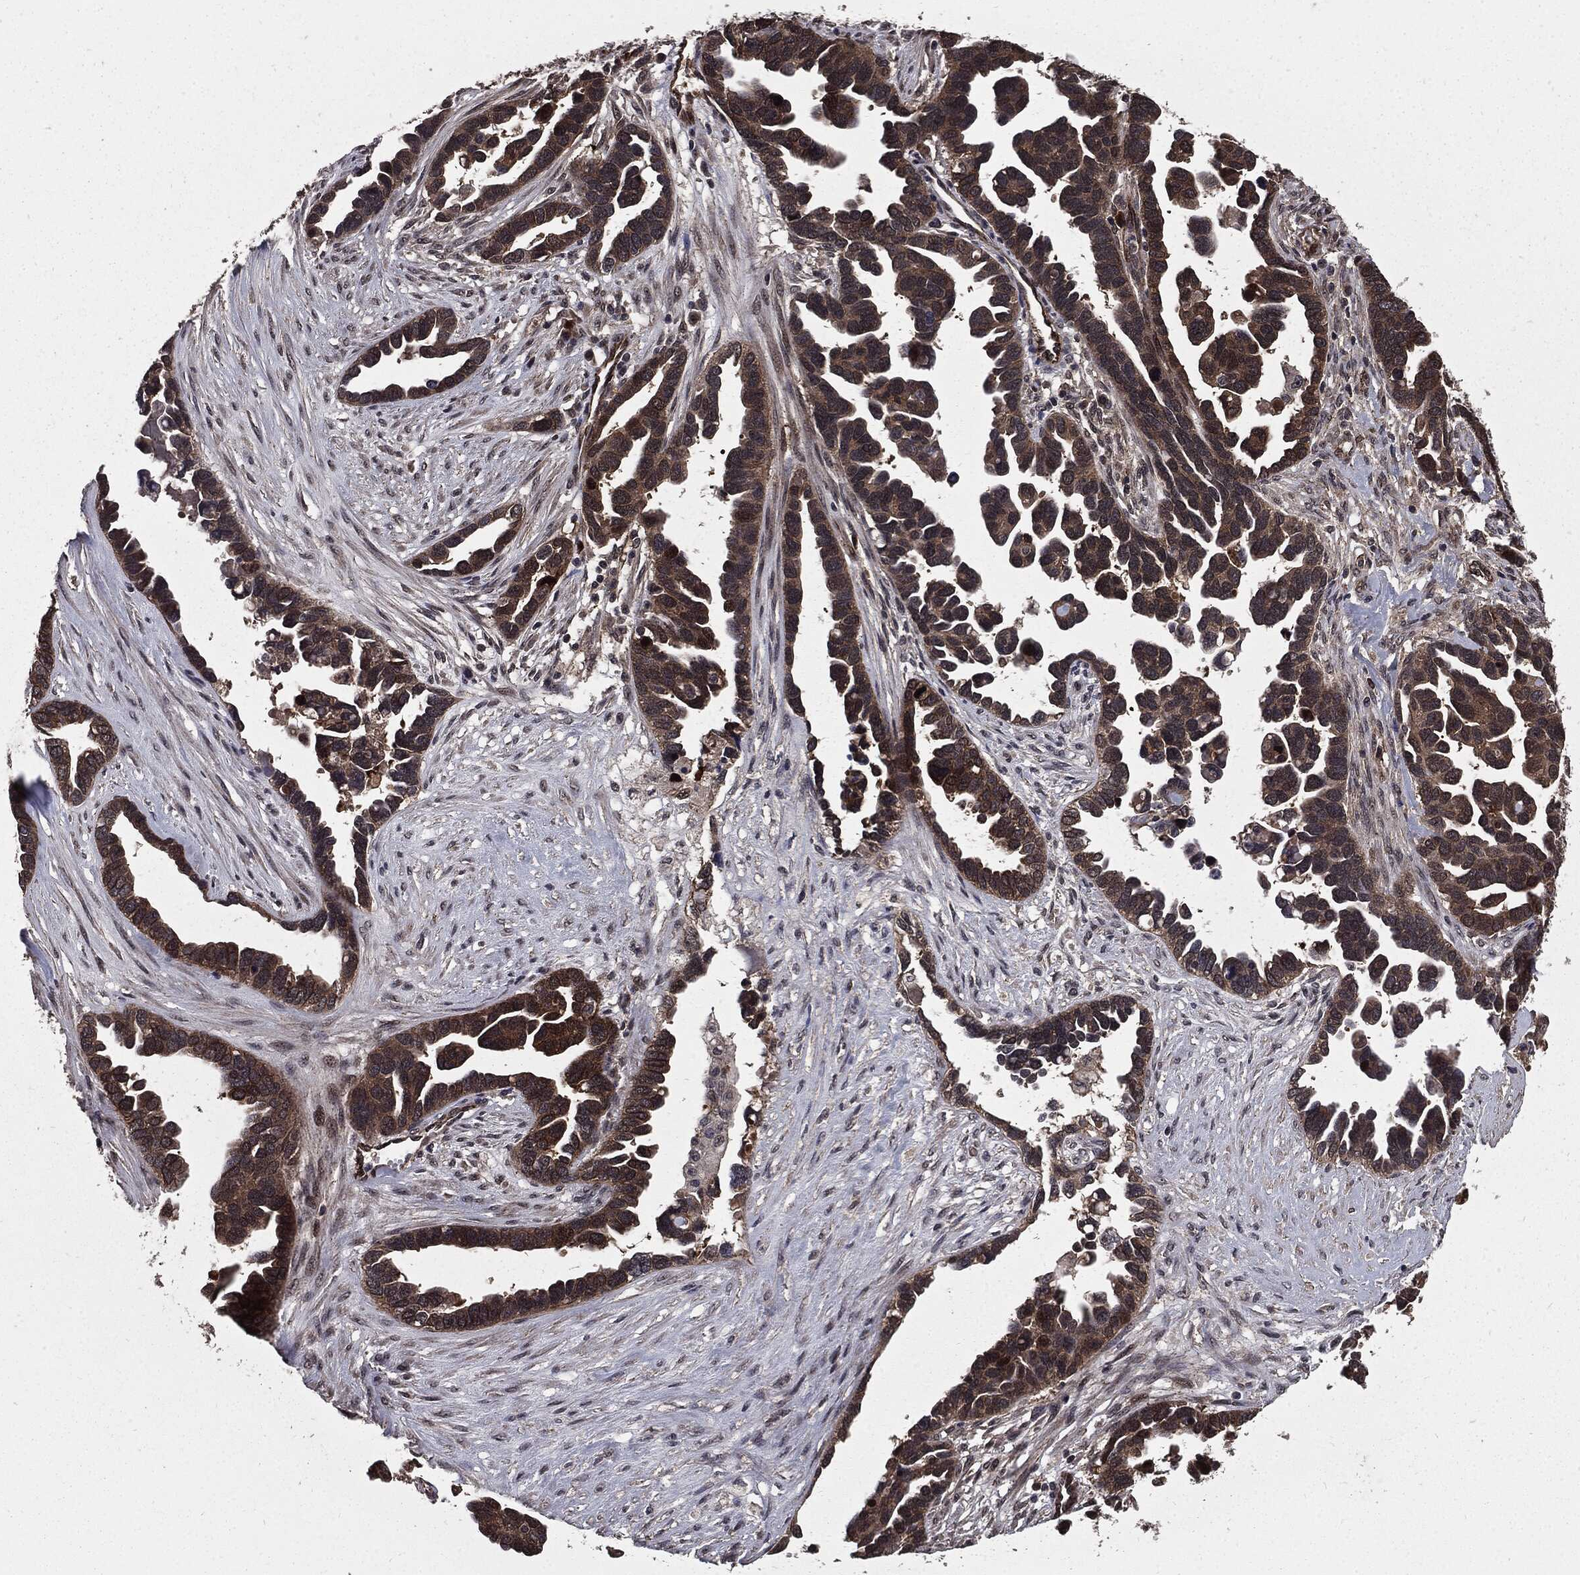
{"staining": {"intensity": "moderate", "quantity": ">75%", "location": "cytoplasmic/membranous"}, "tissue": "ovarian cancer", "cell_type": "Tumor cells", "image_type": "cancer", "snomed": [{"axis": "morphology", "description": "Cystadenocarcinoma, serous, NOS"}, {"axis": "topography", "description": "Ovary"}], "caption": "IHC histopathology image of neoplastic tissue: serous cystadenocarcinoma (ovarian) stained using IHC shows medium levels of moderate protein expression localized specifically in the cytoplasmic/membranous of tumor cells, appearing as a cytoplasmic/membranous brown color.", "gene": "PTPA", "patient": {"sex": "female", "age": 54}}